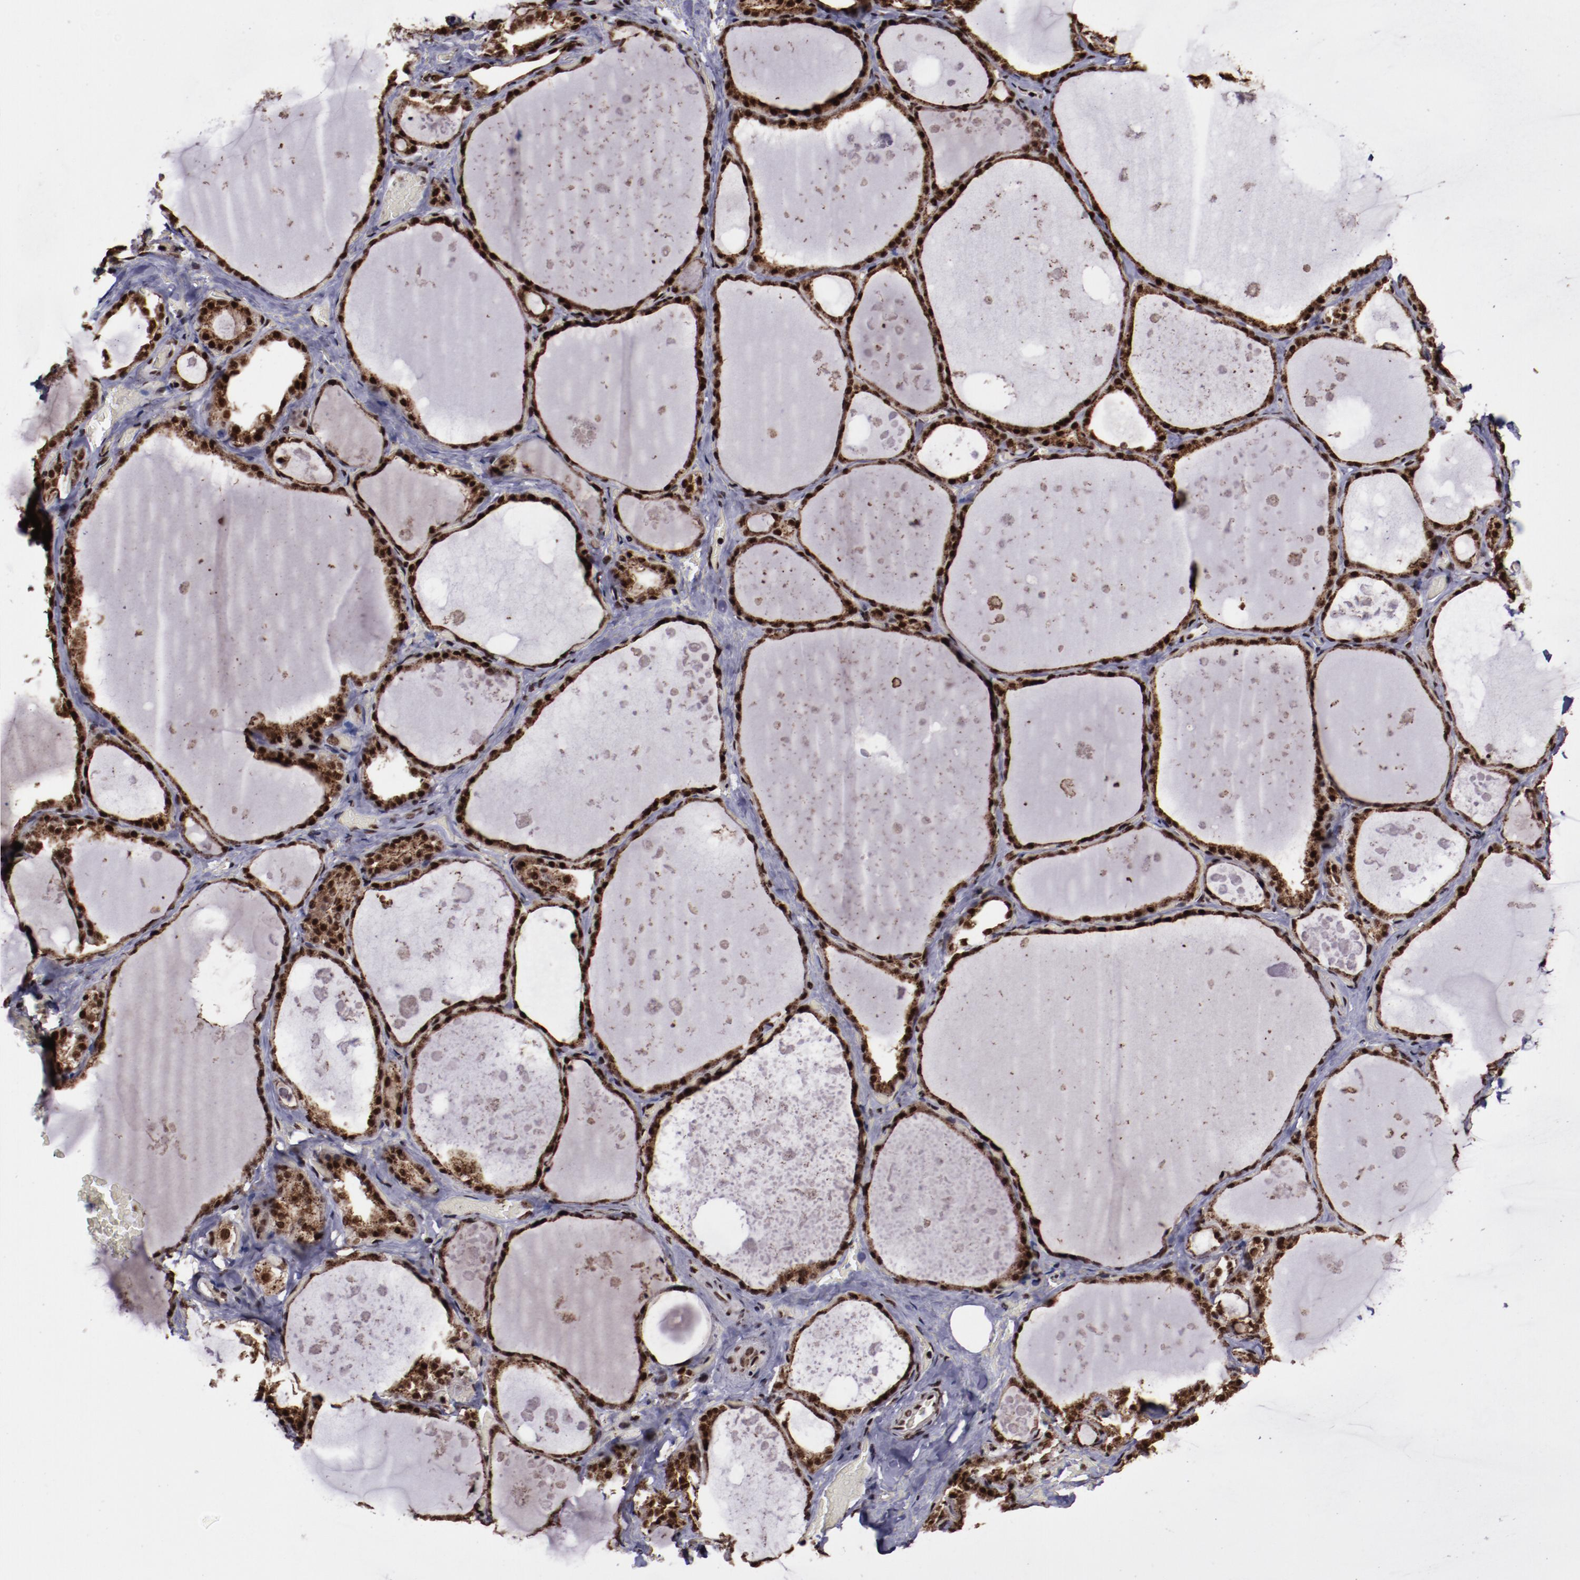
{"staining": {"intensity": "strong", "quantity": ">75%", "location": "cytoplasmic/membranous,nuclear"}, "tissue": "thyroid gland", "cell_type": "Glandular cells", "image_type": "normal", "snomed": [{"axis": "morphology", "description": "Normal tissue, NOS"}, {"axis": "topography", "description": "Thyroid gland"}], "caption": "Approximately >75% of glandular cells in unremarkable human thyroid gland display strong cytoplasmic/membranous,nuclear protein positivity as visualized by brown immunohistochemical staining.", "gene": "SNW1", "patient": {"sex": "male", "age": 61}}